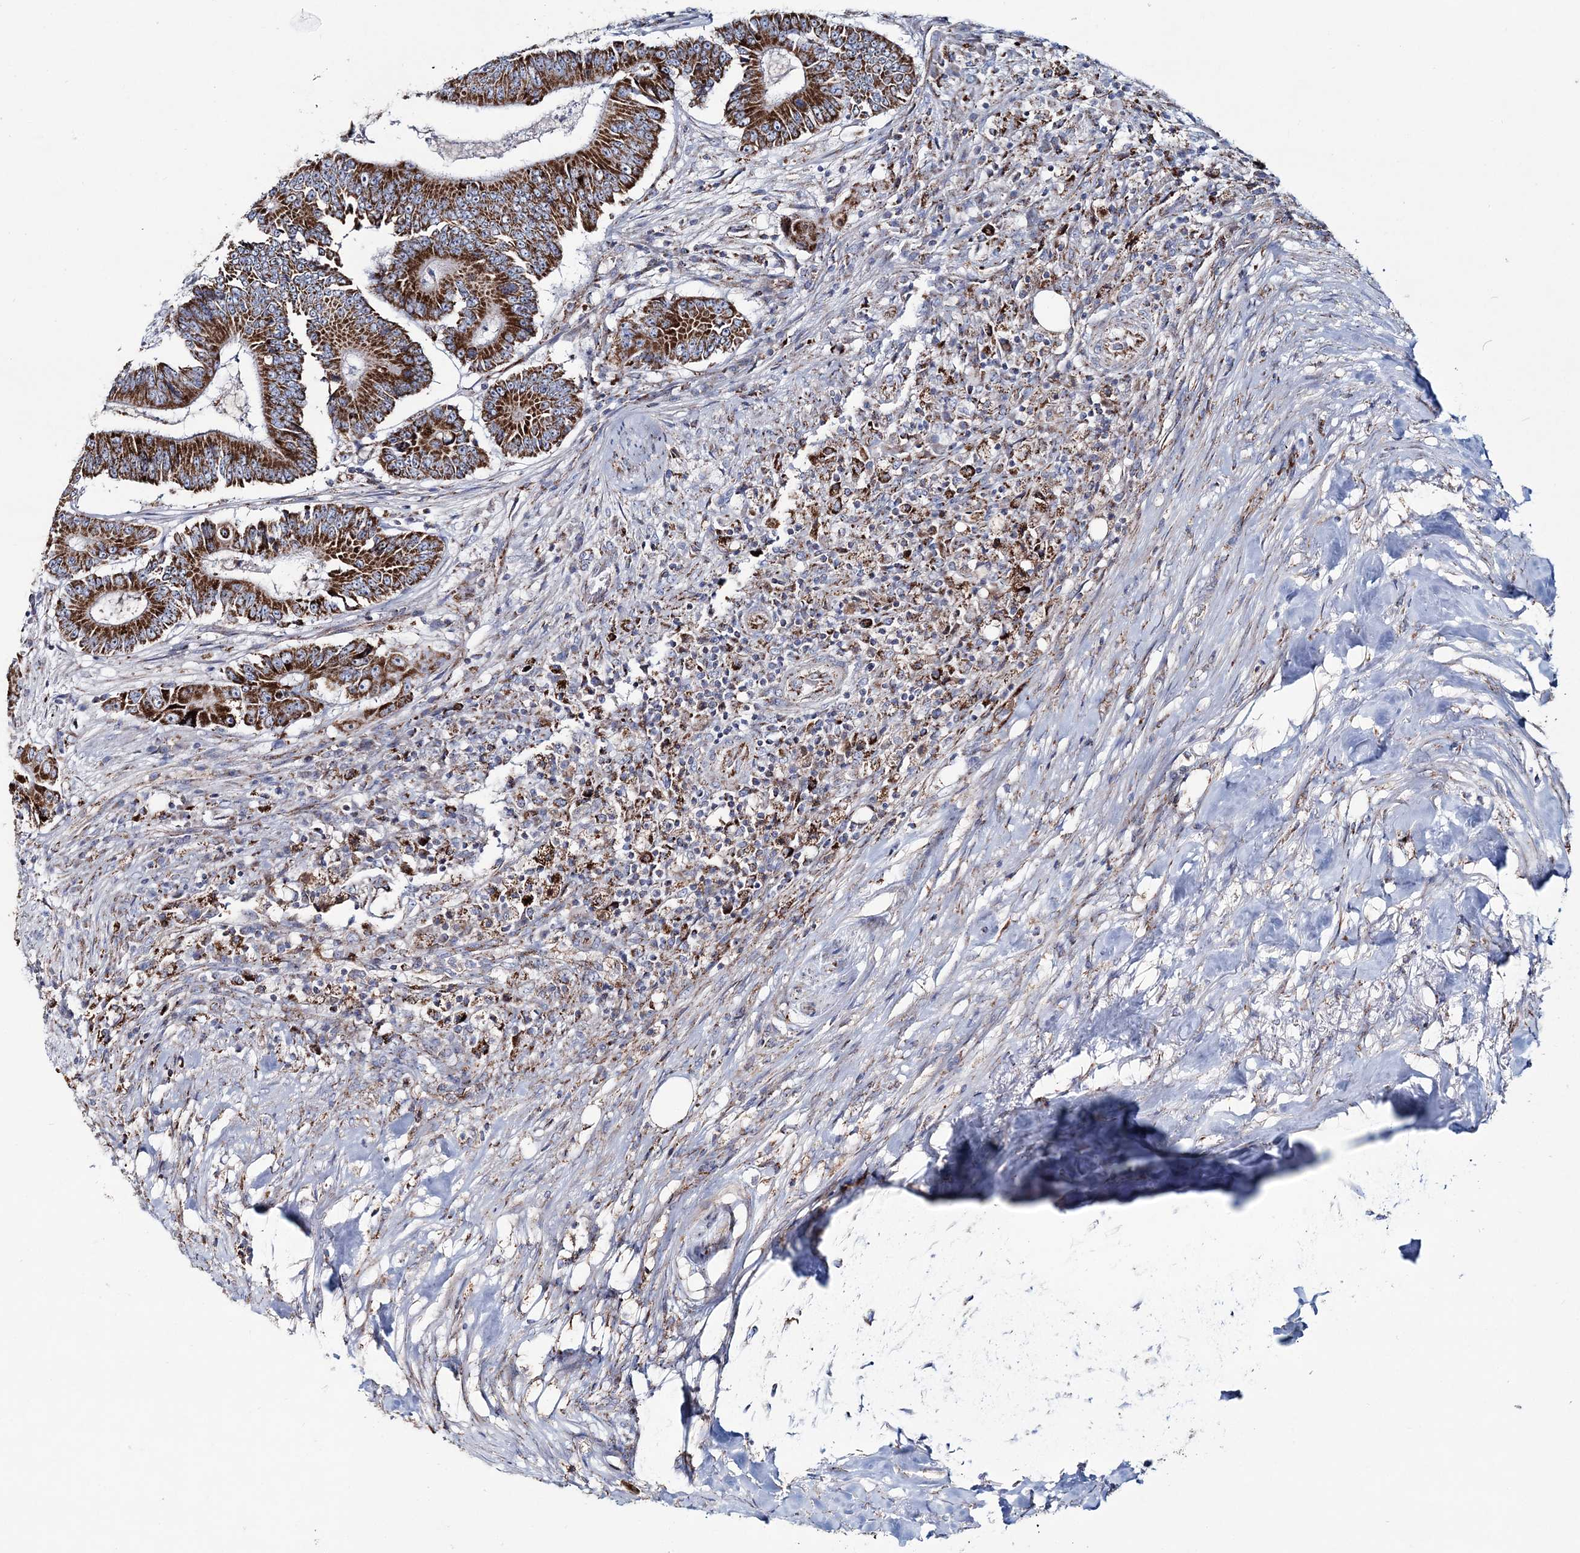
{"staining": {"intensity": "strong", "quantity": ">75%", "location": "cytoplasmic/membranous"}, "tissue": "colorectal cancer", "cell_type": "Tumor cells", "image_type": "cancer", "snomed": [{"axis": "morphology", "description": "Adenocarcinoma, NOS"}, {"axis": "topography", "description": "Colon"}], "caption": "A brown stain highlights strong cytoplasmic/membranous staining of a protein in human colorectal cancer (adenocarcinoma) tumor cells. (IHC, brightfield microscopy, high magnification).", "gene": "ARHGAP6", "patient": {"sex": "male", "age": 83}}